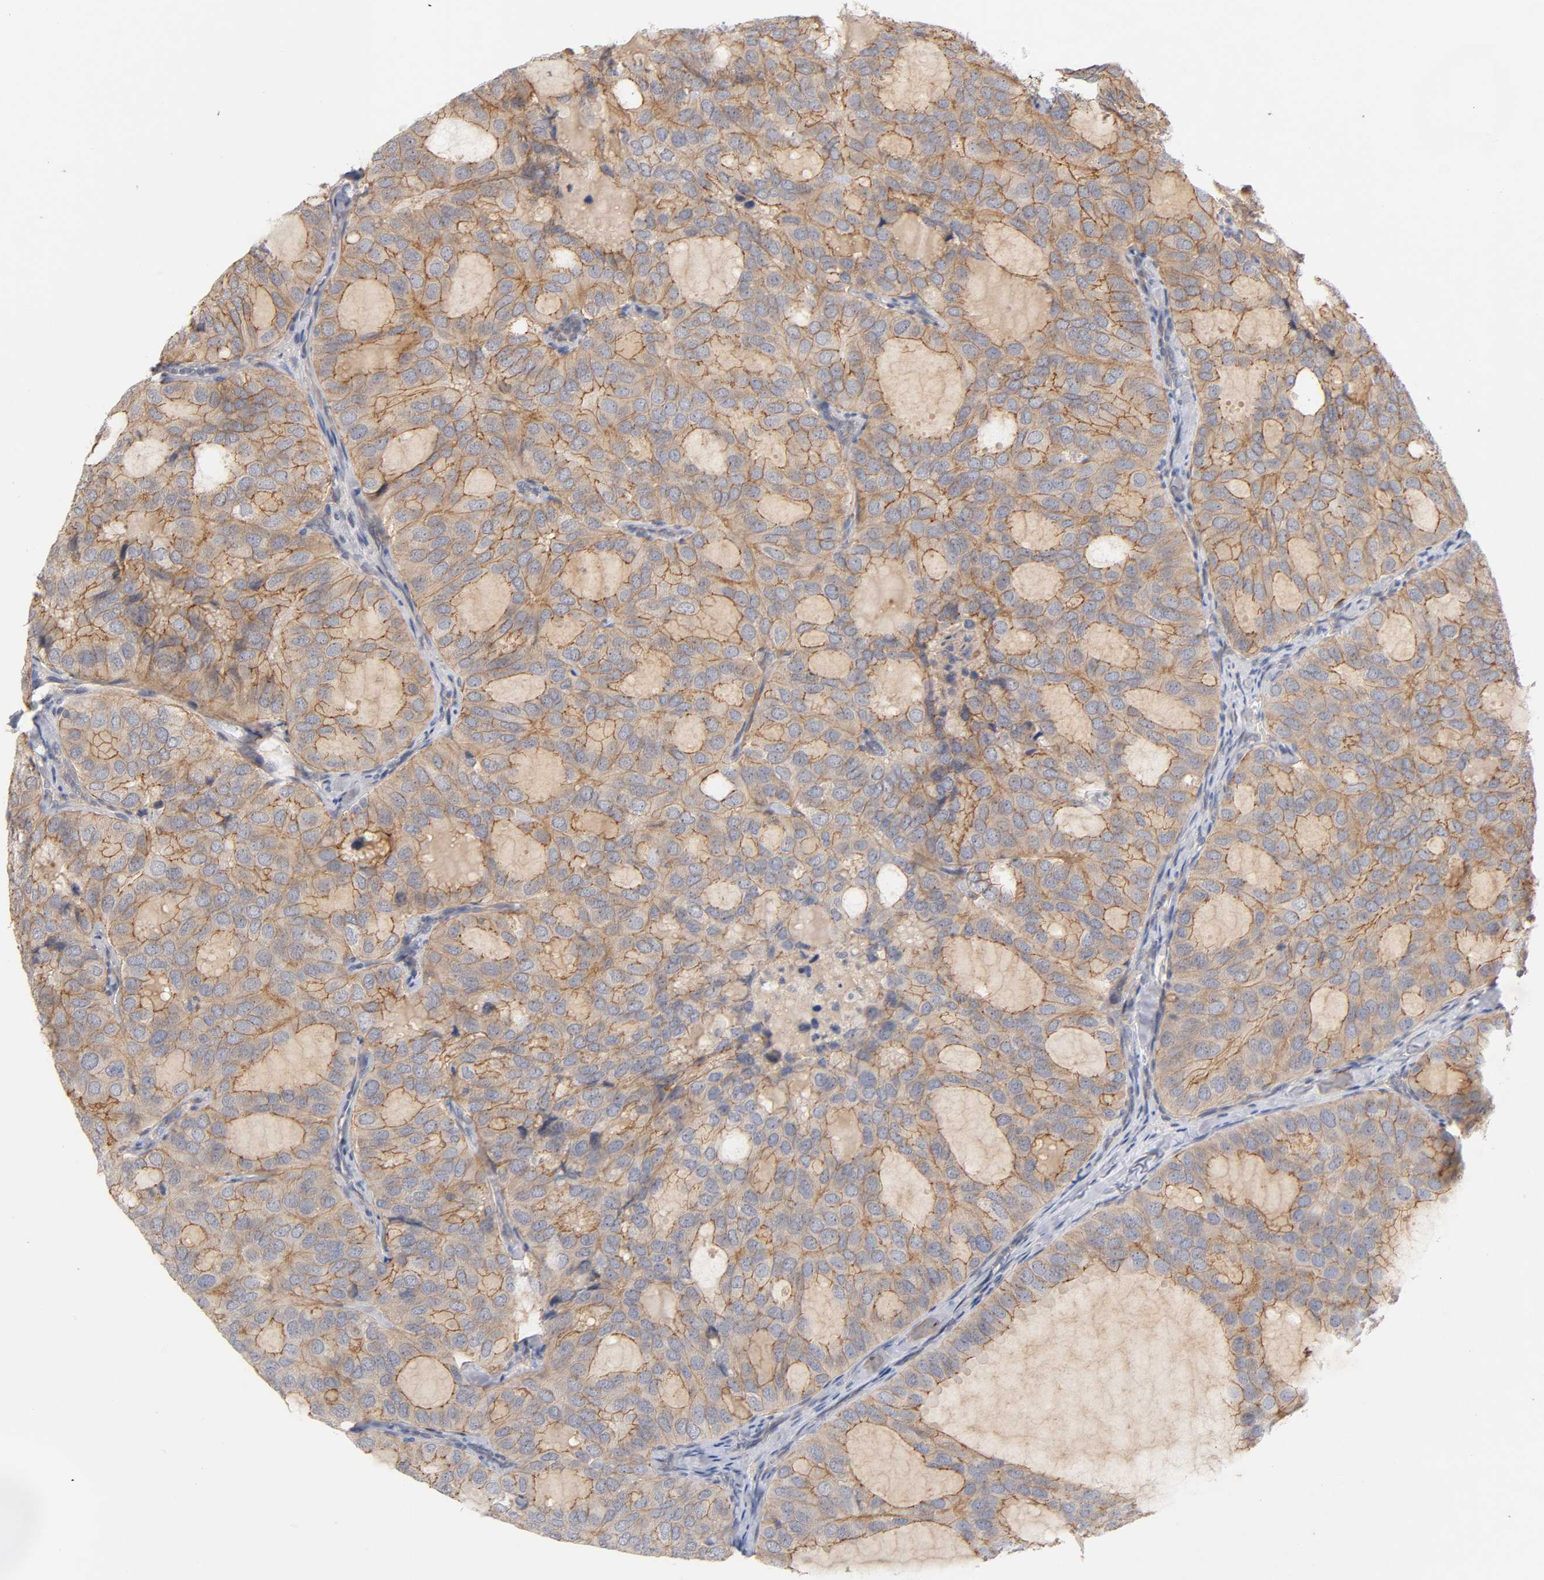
{"staining": {"intensity": "moderate", "quantity": ">75%", "location": "cytoplasmic/membranous"}, "tissue": "thyroid cancer", "cell_type": "Tumor cells", "image_type": "cancer", "snomed": [{"axis": "morphology", "description": "Follicular adenoma carcinoma, NOS"}, {"axis": "topography", "description": "Thyroid gland"}], "caption": "Immunohistochemical staining of human thyroid cancer (follicular adenoma carcinoma) exhibits medium levels of moderate cytoplasmic/membranous protein expression in about >75% of tumor cells.", "gene": "PDZD11", "patient": {"sex": "male", "age": 75}}